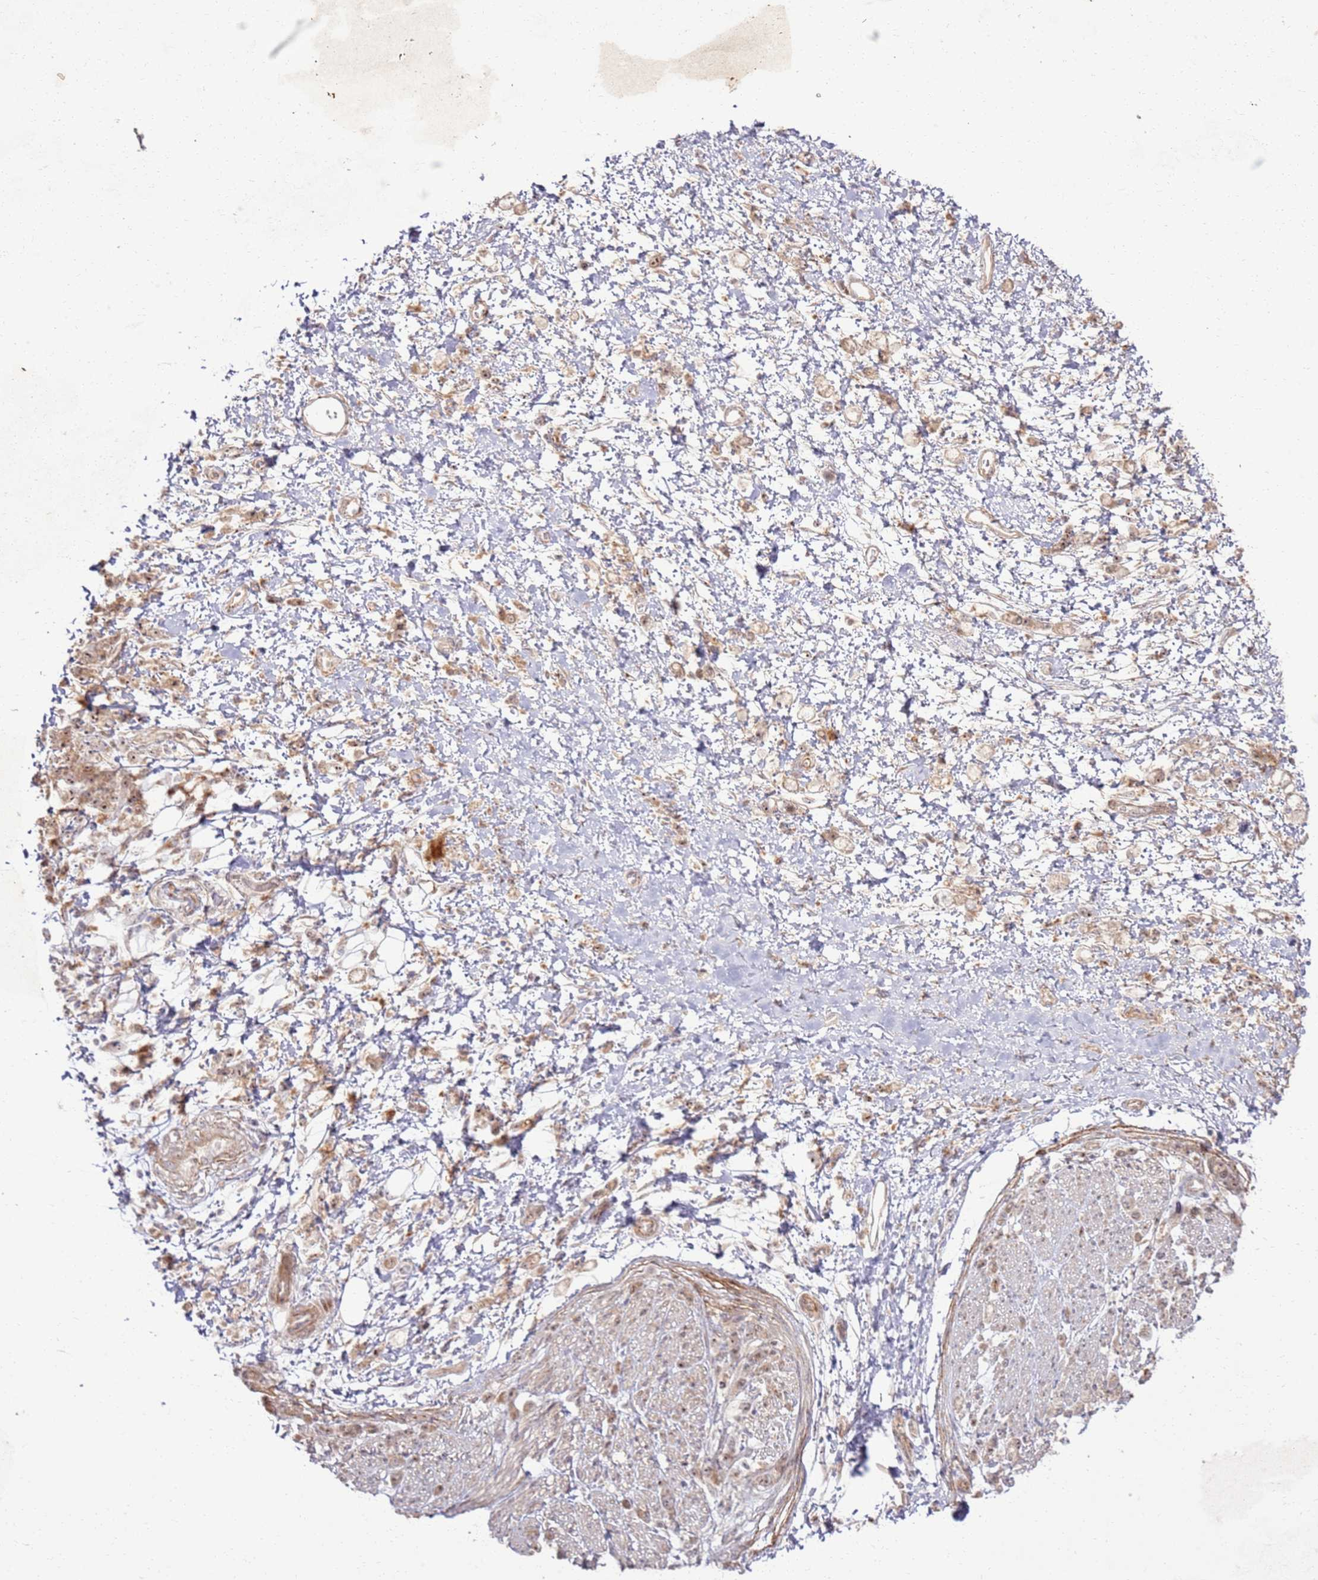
{"staining": {"intensity": "weak", "quantity": ">75%", "location": "cytoplasmic/membranous,nuclear"}, "tissue": "stomach cancer", "cell_type": "Tumor cells", "image_type": "cancer", "snomed": [{"axis": "morphology", "description": "Adenocarcinoma, NOS"}, {"axis": "topography", "description": "Stomach"}], "caption": "The histopathology image exhibits immunohistochemical staining of stomach cancer. There is weak cytoplasmic/membranous and nuclear positivity is present in about >75% of tumor cells. The protein of interest is stained brown, and the nuclei are stained in blue (DAB IHC with brightfield microscopy, high magnification).", "gene": "CNPY1", "patient": {"sex": "female", "age": 60}}